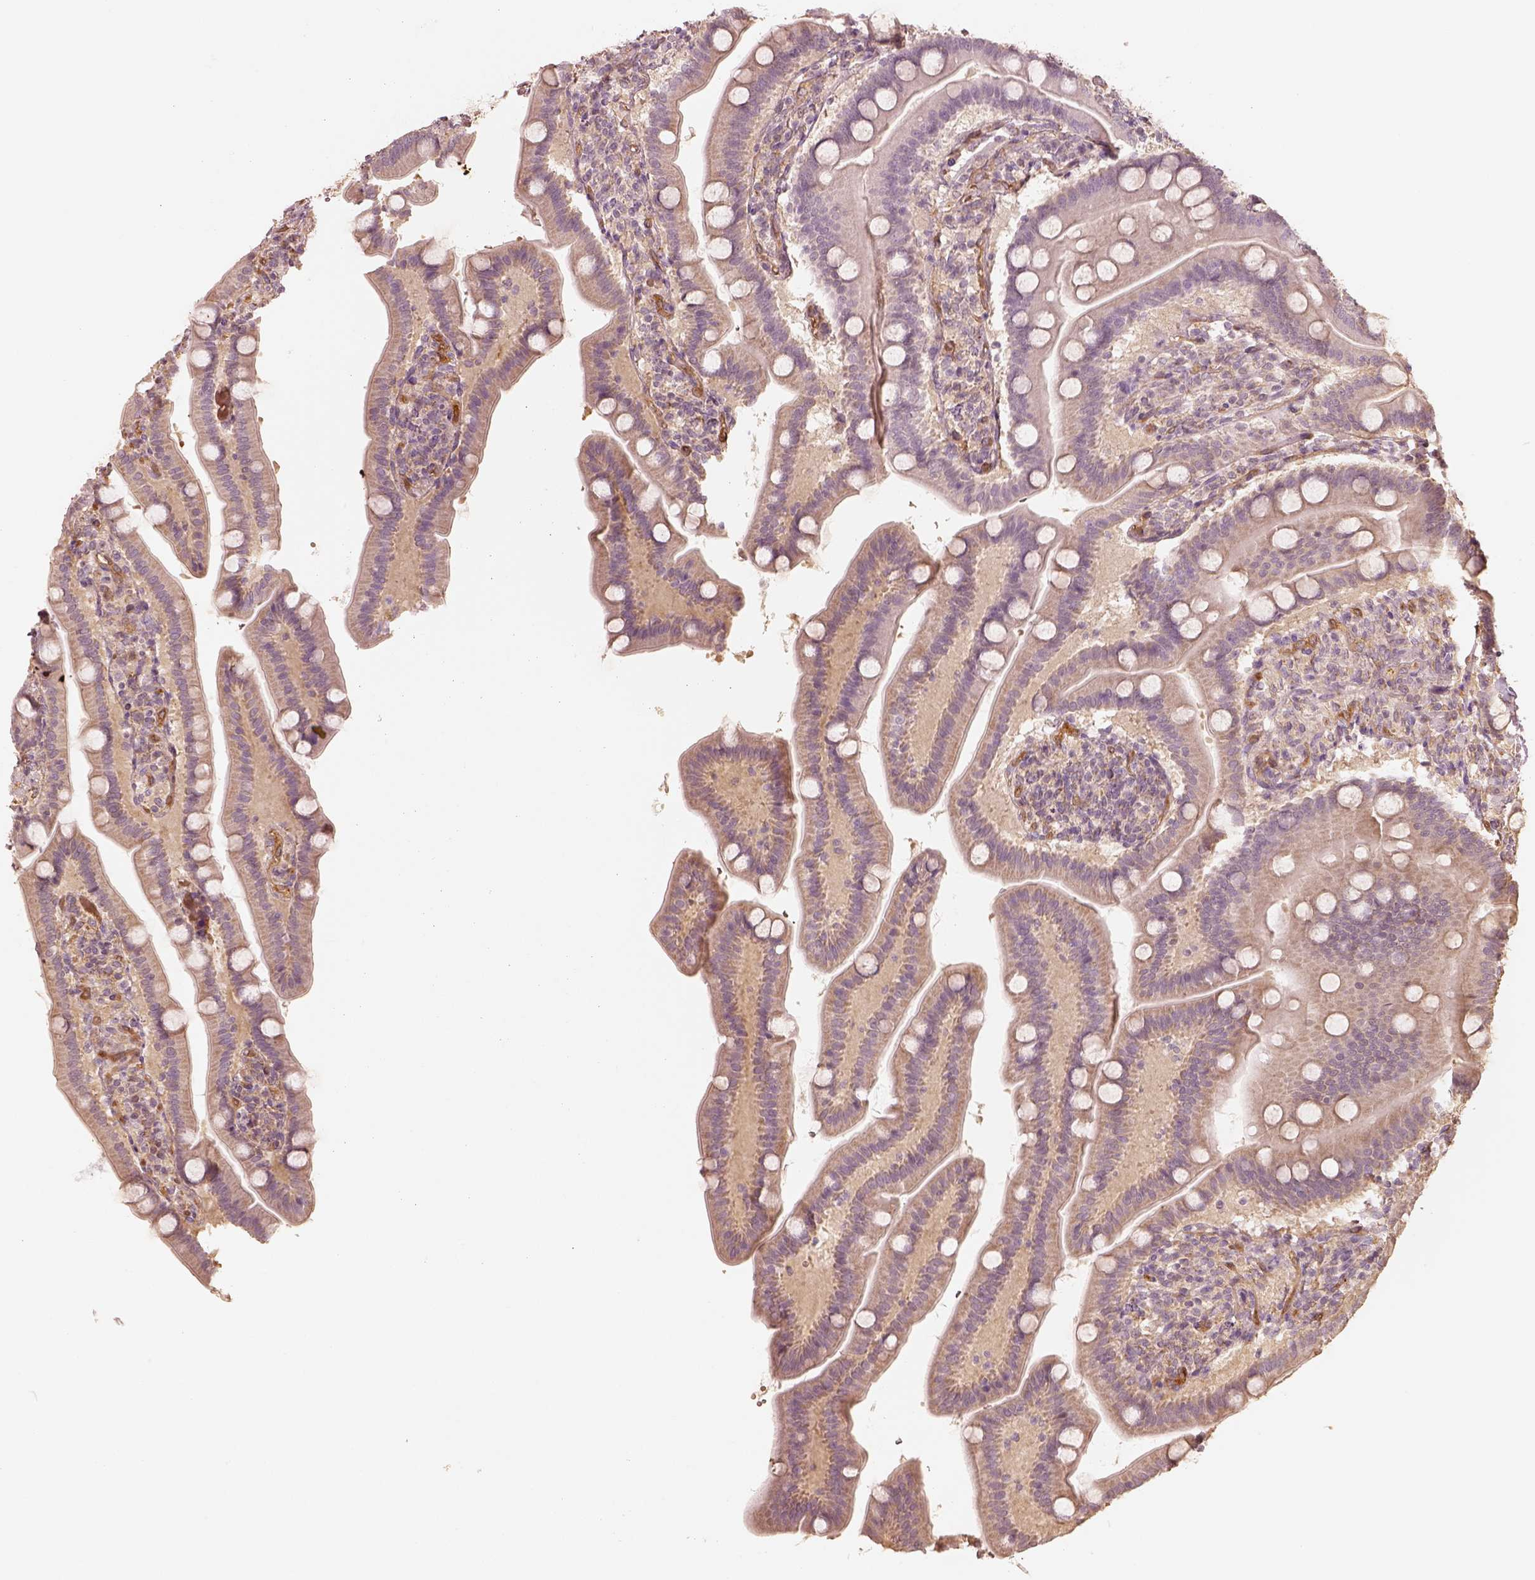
{"staining": {"intensity": "weak", "quantity": ">75%", "location": "cytoplasmic/membranous"}, "tissue": "small intestine", "cell_type": "Glandular cells", "image_type": "normal", "snomed": [{"axis": "morphology", "description": "Normal tissue, NOS"}, {"axis": "topography", "description": "Small intestine"}], "caption": "Benign small intestine displays weak cytoplasmic/membranous staining in approximately >75% of glandular cells, visualized by immunohistochemistry. (Brightfield microscopy of DAB IHC at high magnification).", "gene": "FSCN1", "patient": {"sex": "male", "age": 66}}